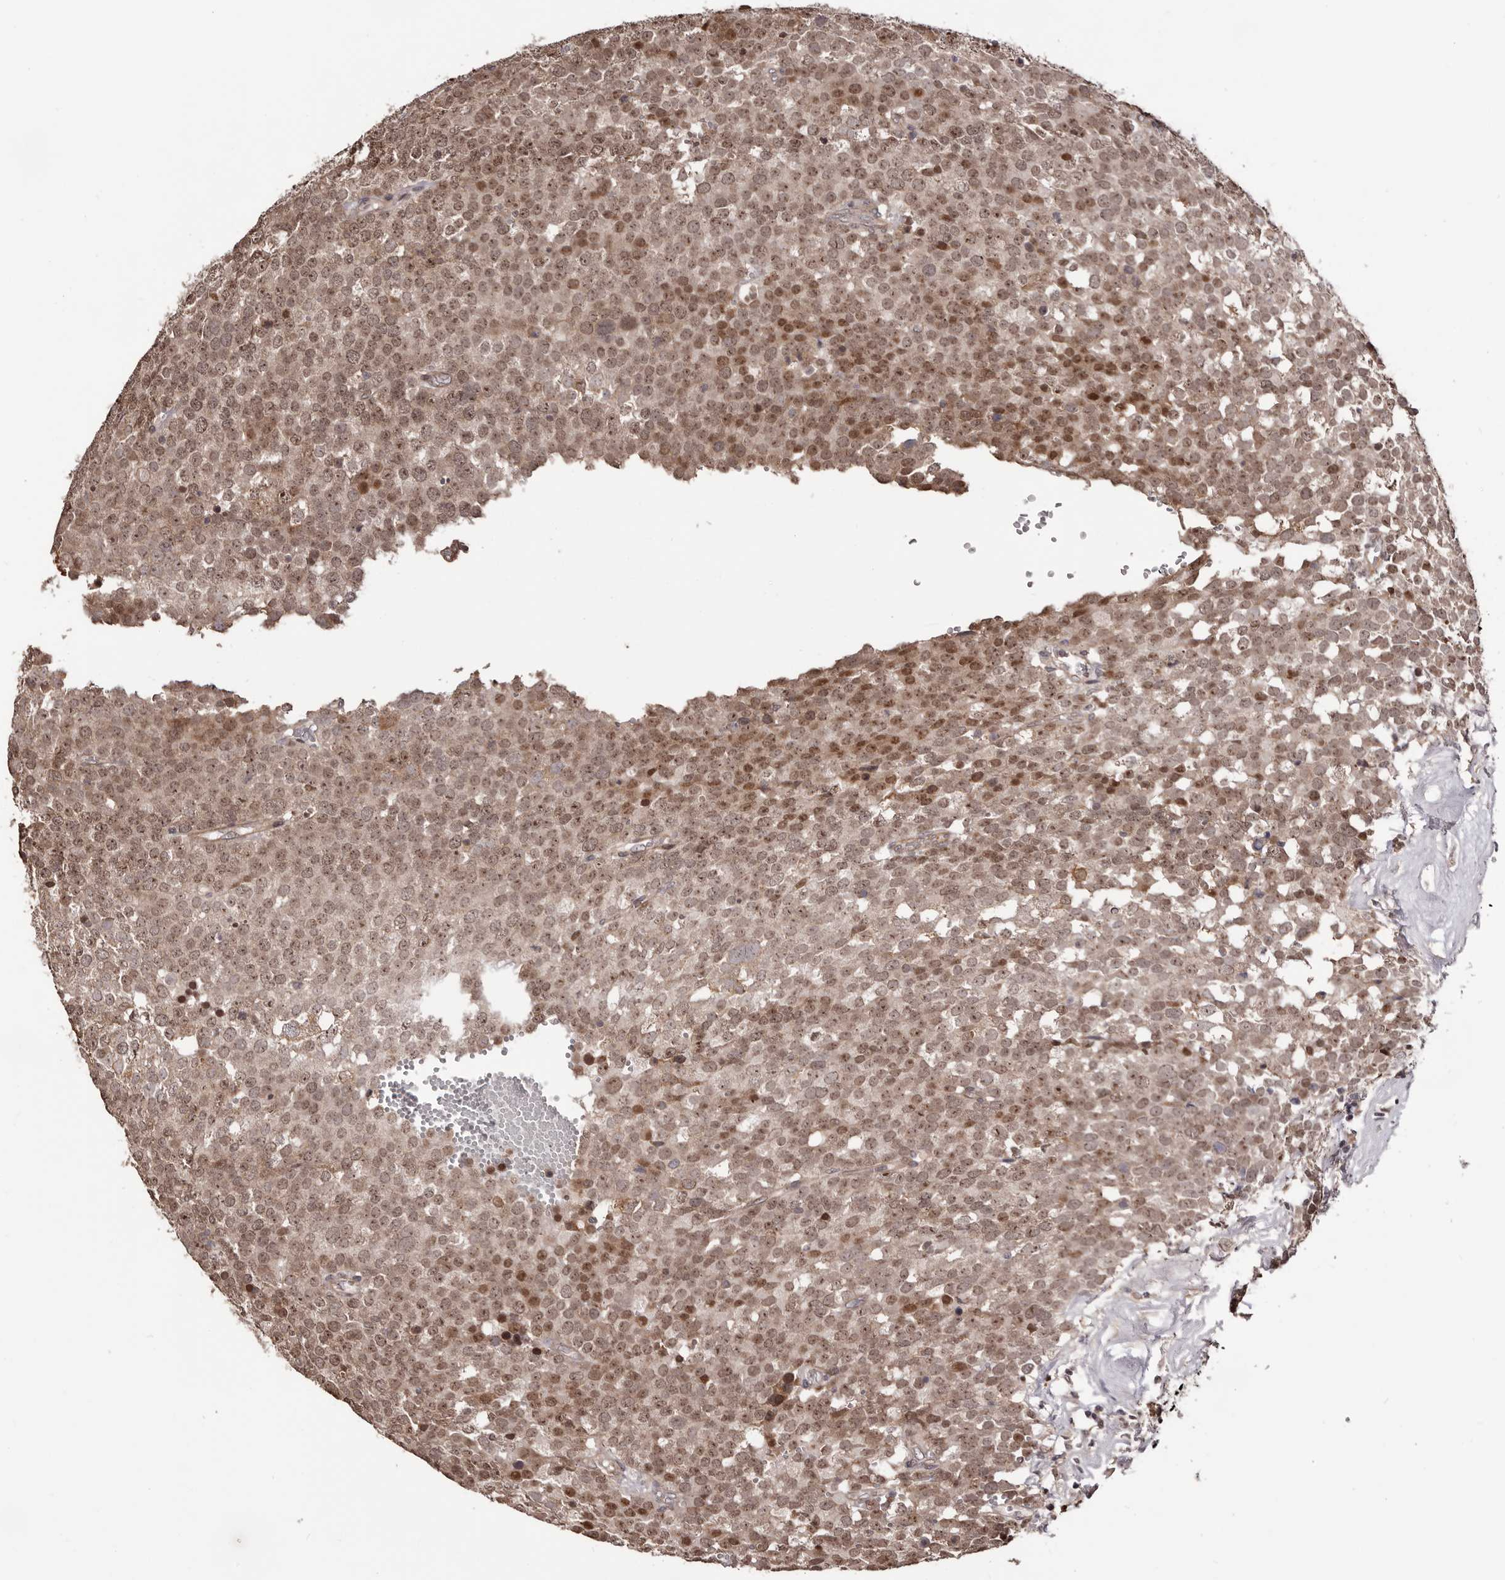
{"staining": {"intensity": "moderate", "quantity": ">75%", "location": "cytoplasmic/membranous,nuclear"}, "tissue": "testis cancer", "cell_type": "Tumor cells", "image_type": "cancer", "snomed": [{"axis": "morphology", "description": "Seminoma, NOS"}, {"axis": "topography", "description": "Testis"}], "caption": "Human testis cancer stained with a protein marker shows moderate staining in tumor cells.", "gene": "NOL12", "patient": {"sex": "male", "age": 71}}